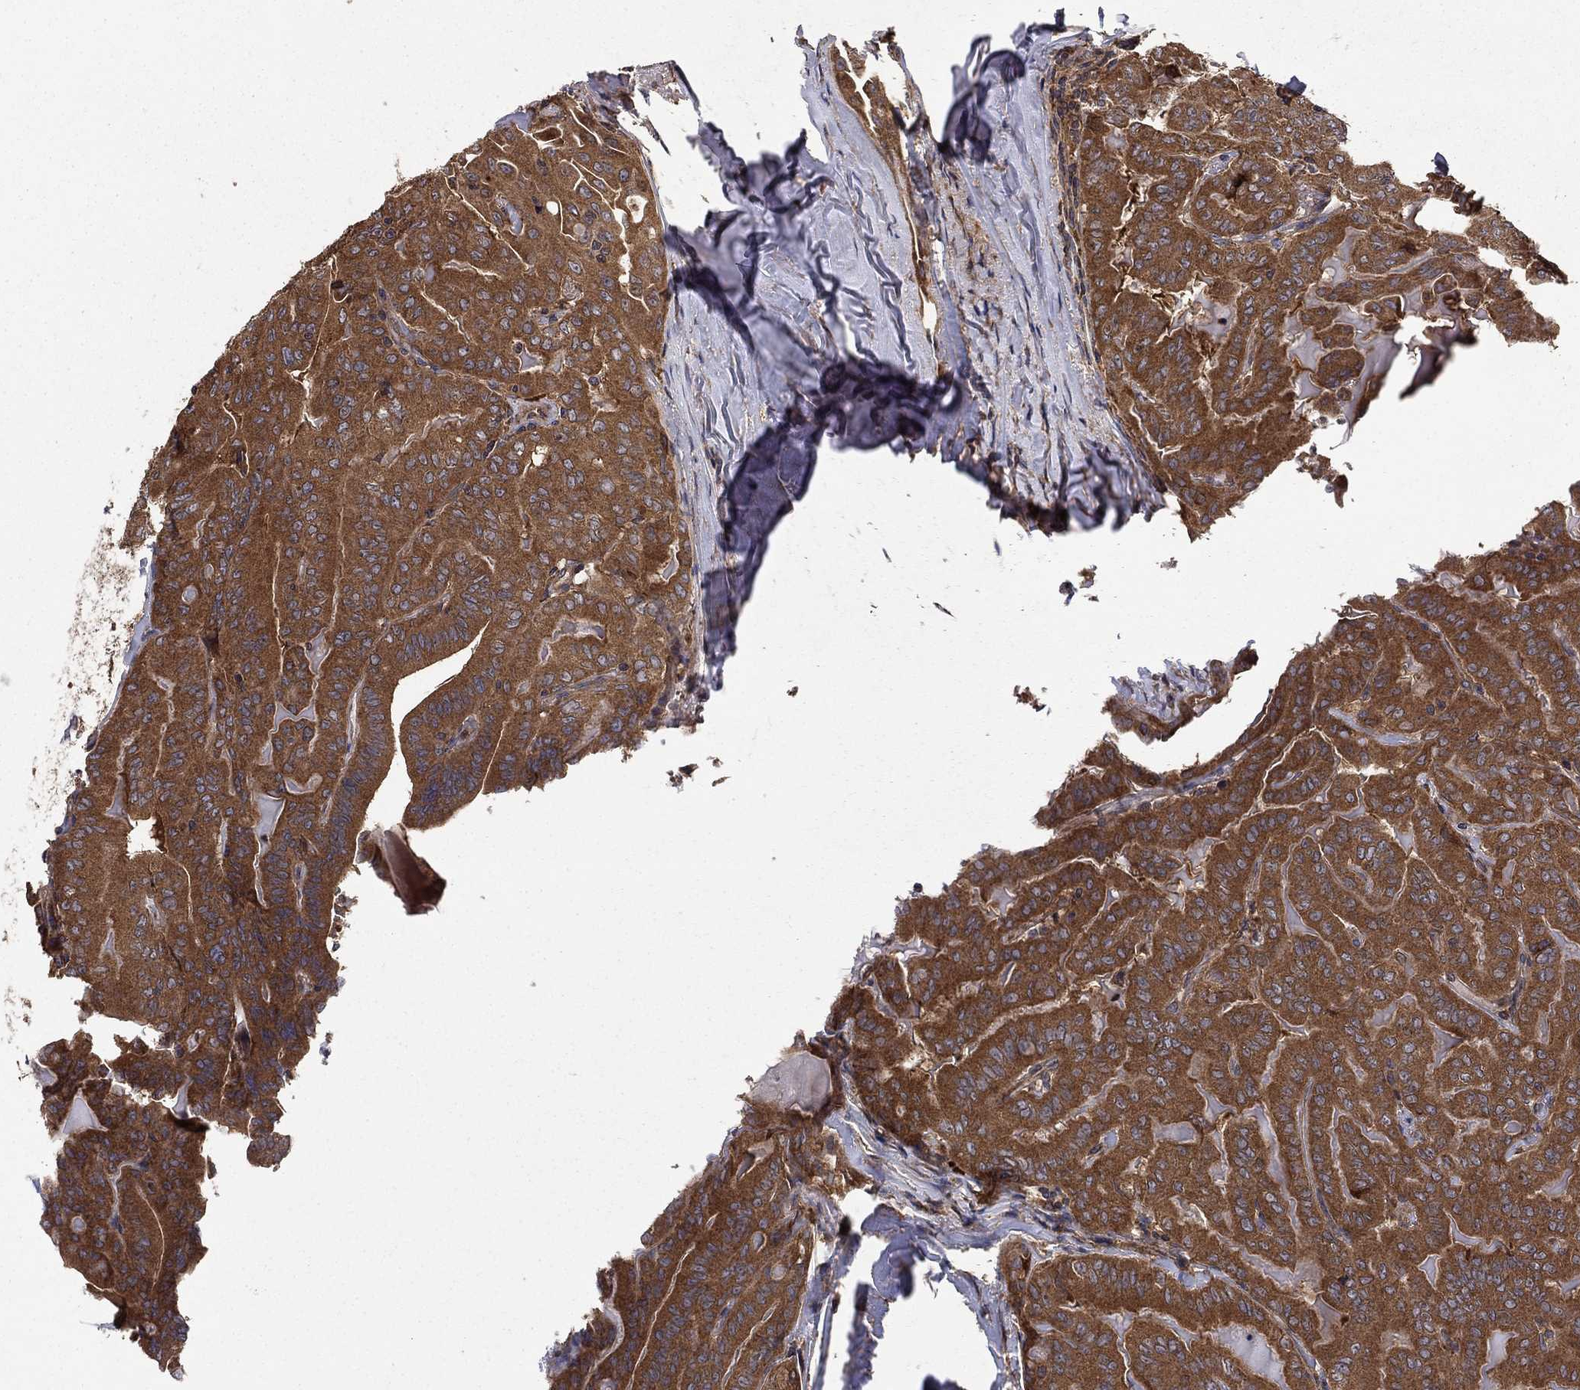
{"staining": {"intensity": "strong", "quantity": ">75%", "location": "cytoplasmic/membranous"}, "tissue": "thyroid cancer", "cell_type": "Tumor cells", "image_type": "cancer", "snomed": [{"axis": "morphology", "description": "Papillary adenocarcinoma, NOS"}, {"axis": "topography", "description": "Thyroid gland"}], "caption": "This photomicrograph exhibits immunohistochemistry staining of thyroid papillary adenocarcinoma, with high strong cytoplasmic/membranous staining in about >75% of tumor cells.", "gene": "BABAM2", "patient": {"sex": "female", "age": 68}}